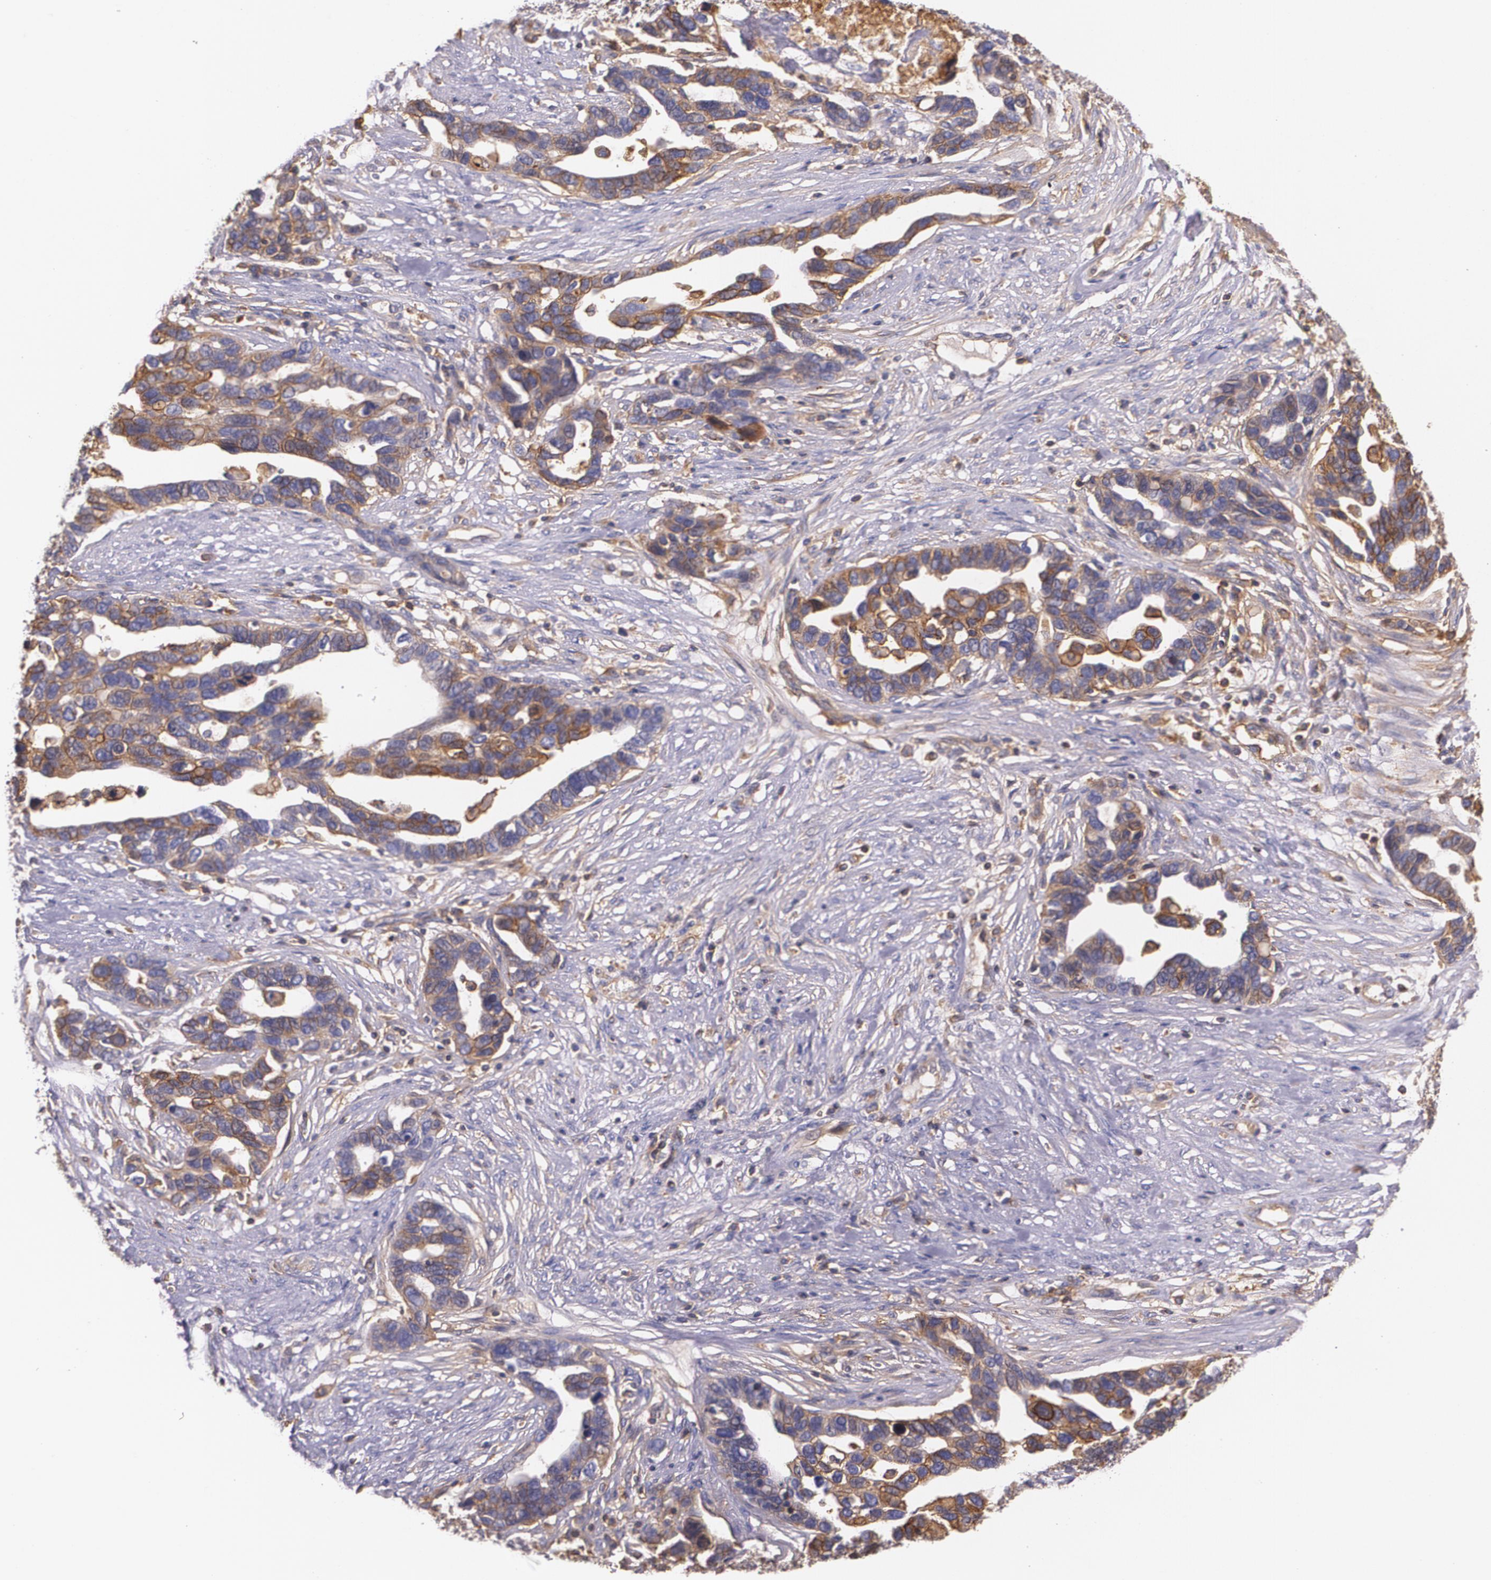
{"staining": {"intensity": "moderate", "quantity": ">75%", "location": "cytoplasmic/membranous"}, "tissue": "ovarian cancer", "cell_type": "Tumor cells", "image_type": "cancer", "snomed": [{"axis": "morphology", "description": "Cystadenocarcinoma, serous, NOS"}, {"axis": "topography", "description": "Ovary"}], "caption": "Human ovarian cancer stained with a protein marker reveals moderate staining in tumor cells.", "gene": "B2M", "patient": {"sex": "female", "age": 54}}